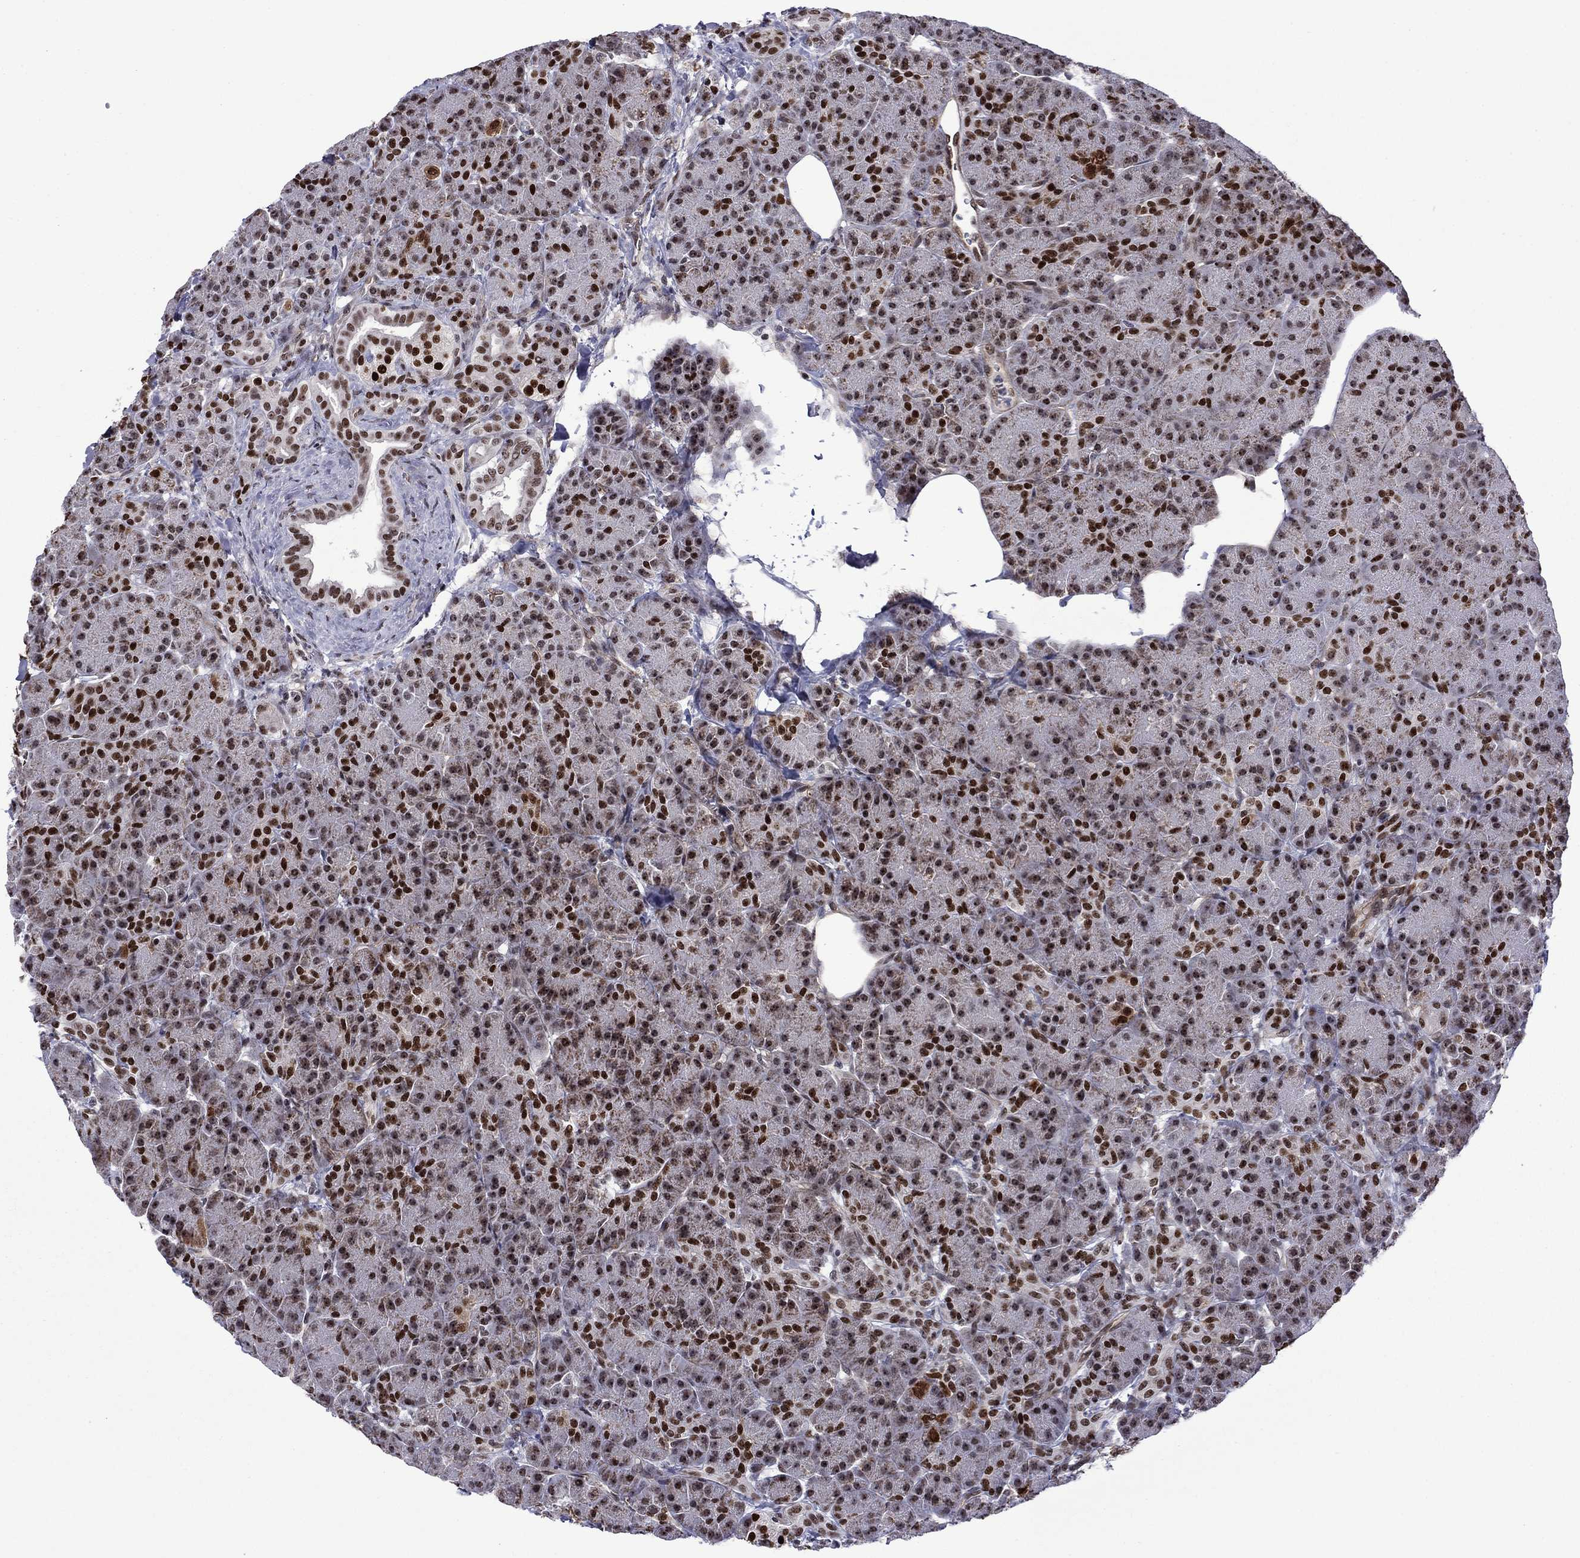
{"staining": {"intensity": "strong", "quantity": ">75%", "location": "cytoplasmic/membranous"}, "tissue": "pancreas", "cell_type": "Exocrine glandular cells", "image_type": "normal", "snomed": [{"axis": "morphology", "description": "Normal tissue, NOS"}, {"axis": "topography", "description": "Pancreas"}], "caption": "Immunohistochemical staining of normal human pancreas shows strong cytoplasmic/membranous protein positivity in approximately >75% of exocrine glandular cells.", "gene": "SURF2", "patient": {"sex": "female", "age": 63}}